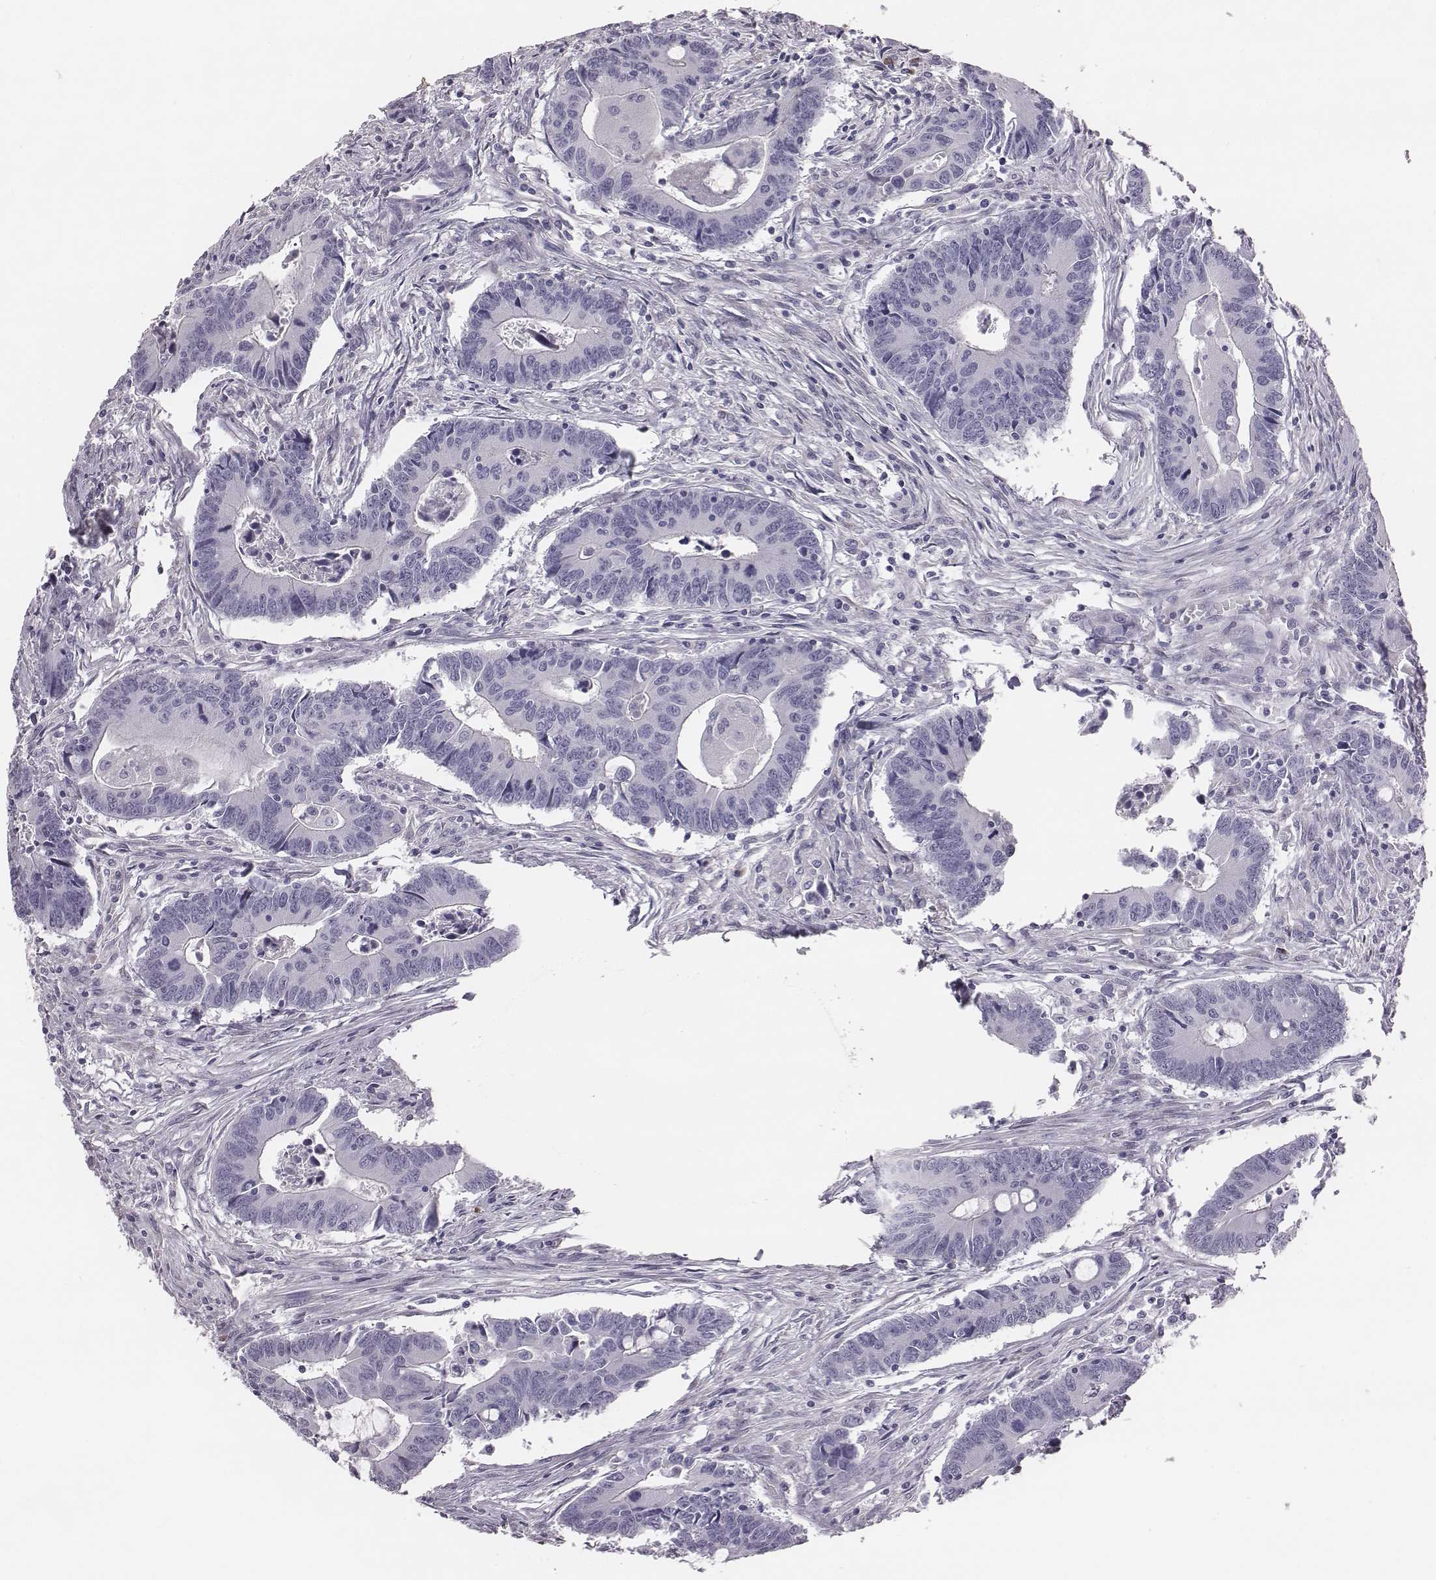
{"staining": {"intensity": "negative", "quantity": "none", "location": "none"}, "tissue": "colorectal cancer", "cell_type": "Tumor cells", "image_type": "cancer", "snomed": [{"axis": "morphology", "description": "Adenocarcinoma, NOS"}, {"axis": "topography", "description": "Rectum"}], "caption": "A photomicrograph of human colorectal cancer is negative for staining in tumor cells.", "gene": "C6orf58", "patient": {"sex": "male", "age": 67}}